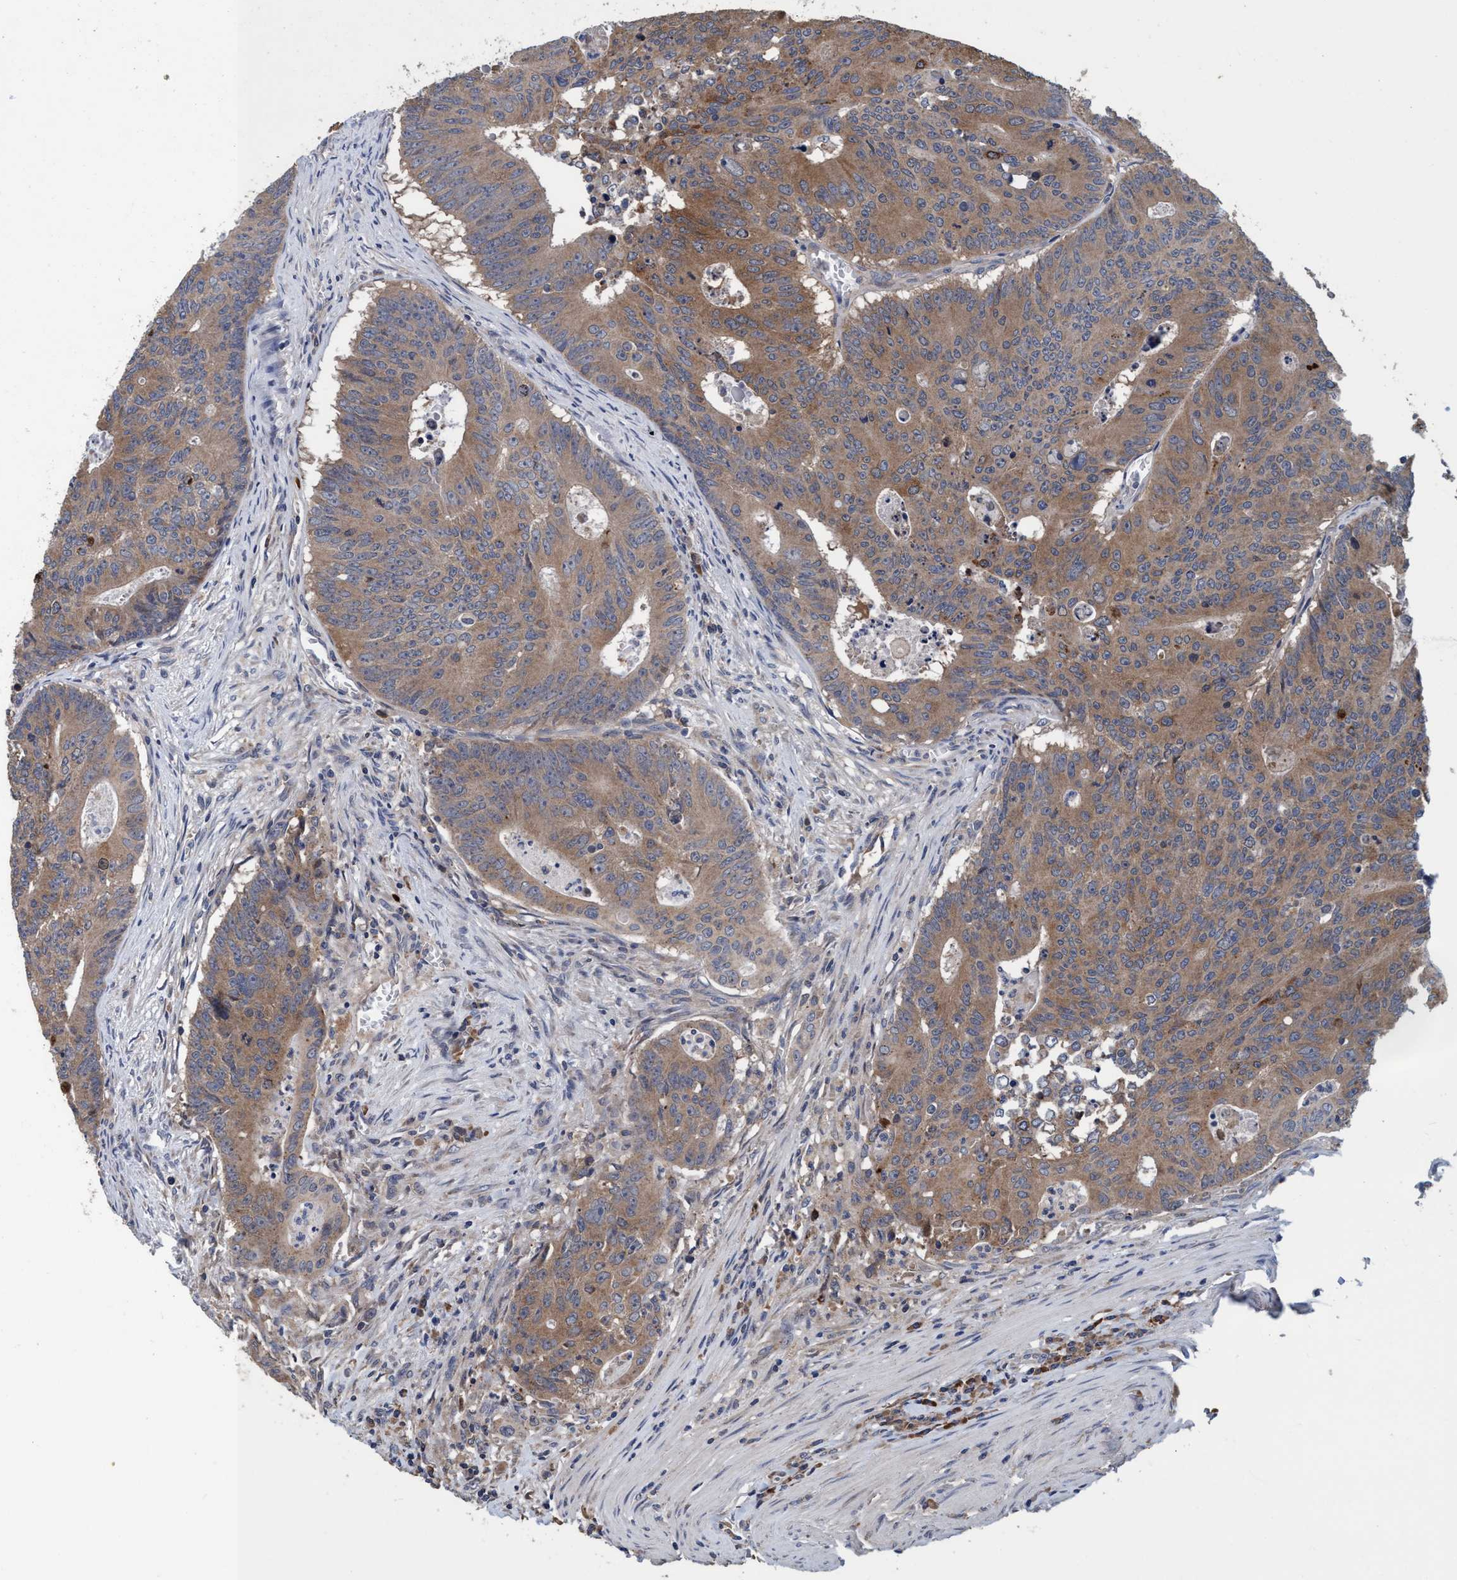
{"staining": {"intensity": "moderate", "quantity": ">75%", "location": "cytoplasmic/membranous"}, "tissue": "colorectal cancer", "cell_type": "Tumor cells", "image_type": "cancer", "snomed": [{"axis": "morphology", "description": "Adenocarcinoma, NOS"}, {"axis": "topography", "description": "Colon"}], "caption": "Moderate cytoplasmic/membranous positivity is appreciated in approximately >75% of tumor cells in colorectal cancer (adenocarcinoma).", "gene": "CALCOCO2", "patient": {"sex": "male", "age": 87}}